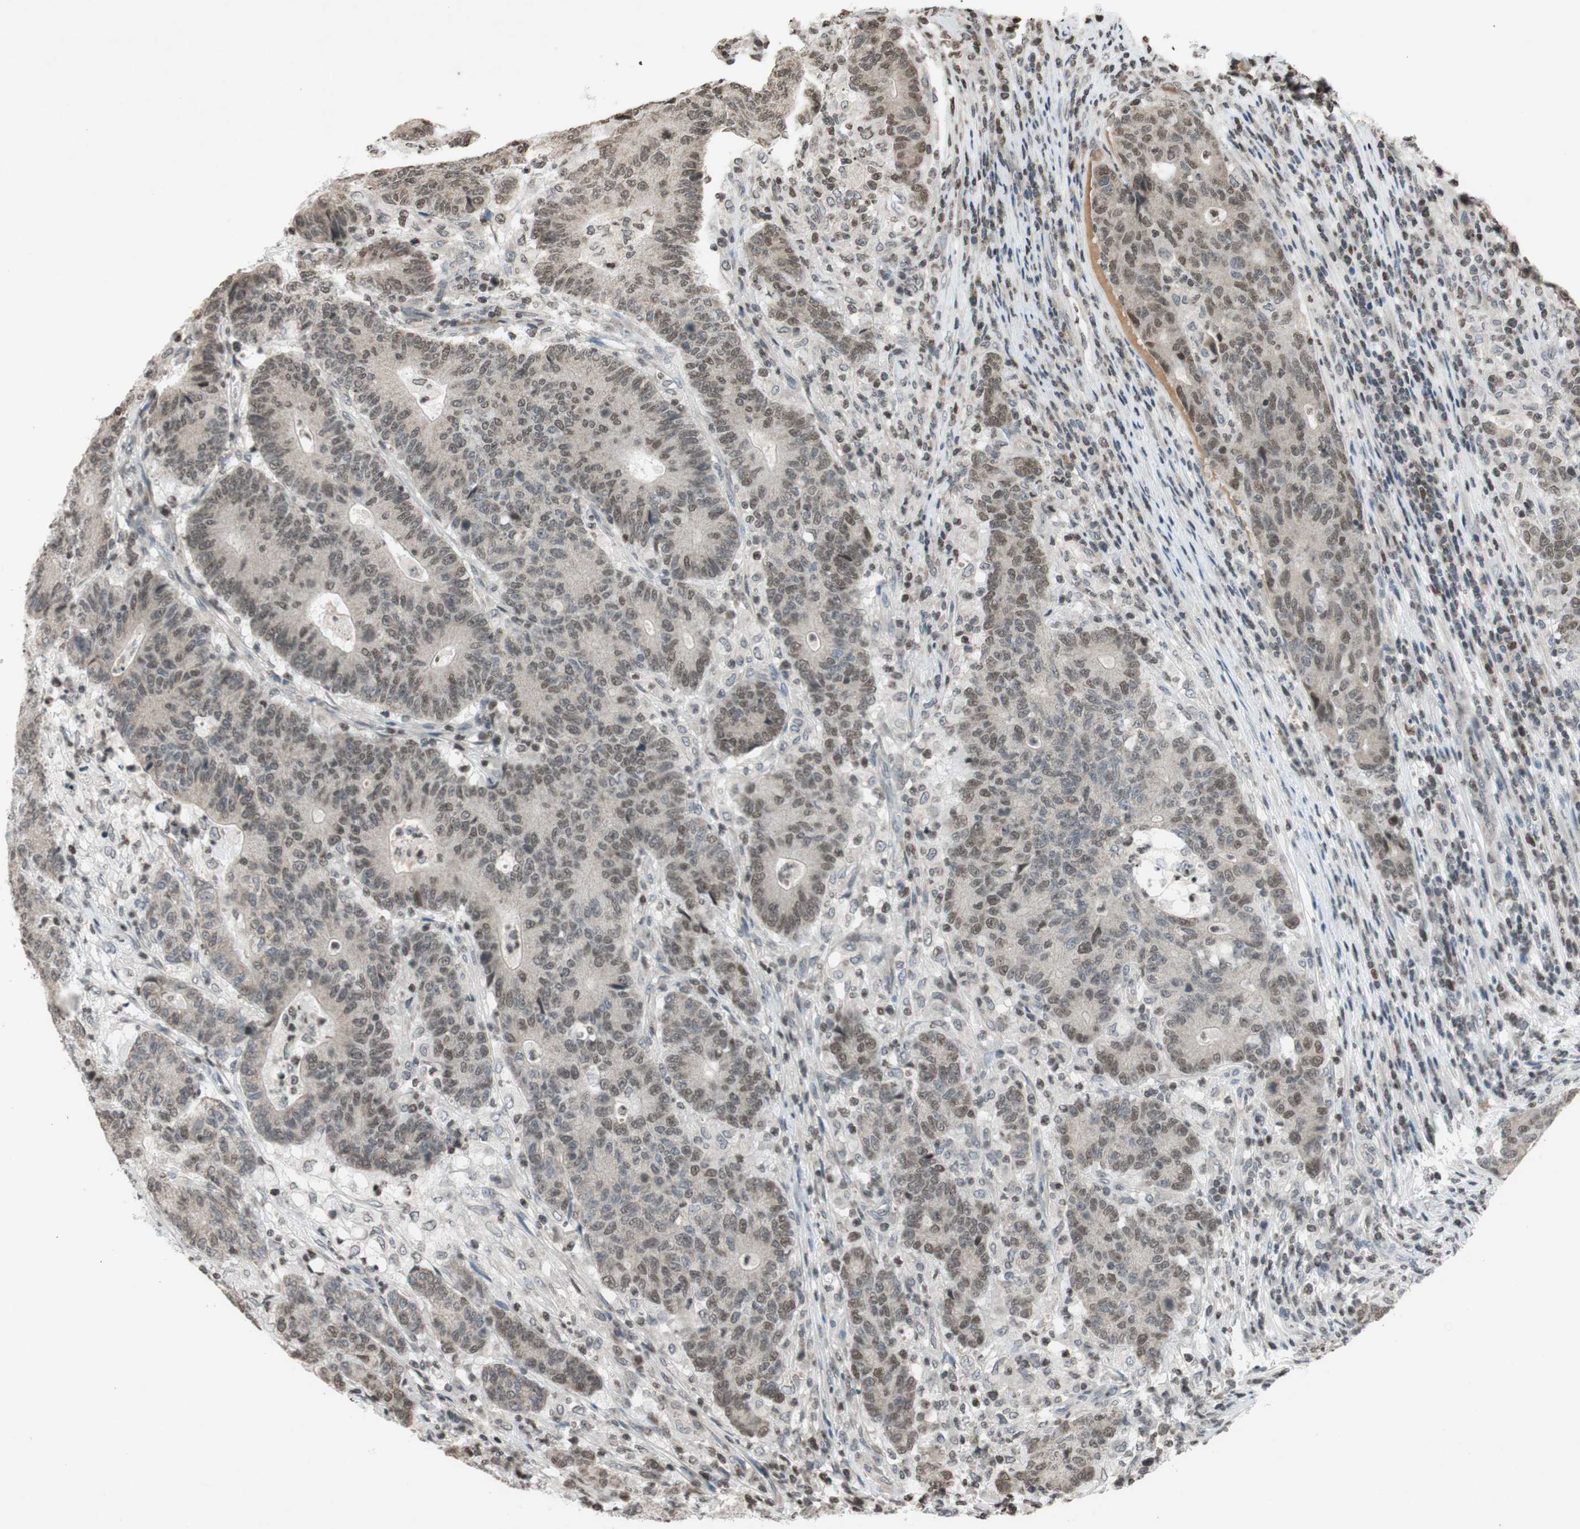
{"staining": {"intensity": "weak", "quantity": ">75%", "location": "cytoplasmic/membranous,nuclear"}, "tissue": "colorectal cancer", "cell_type": "Tumor cells", "image_type": "cancer", "snomed": [{"axis": "morphology", "description": "Normal tissue, NOS"}, {"axis": "morphology", "description": "Adenocarcinoma, NOS"}, {"axis": "topography", "description": "Colon"}], "caption": "Immunohistochemistry of human colorectal cancer (adenocarcinoma) reveals low levels of weak cytoplasmic/membranous and nuclear staining in approximately >75% of tumor cells.", "gene": "MCM6", "patient": {"sex": "female", "age": 75}}